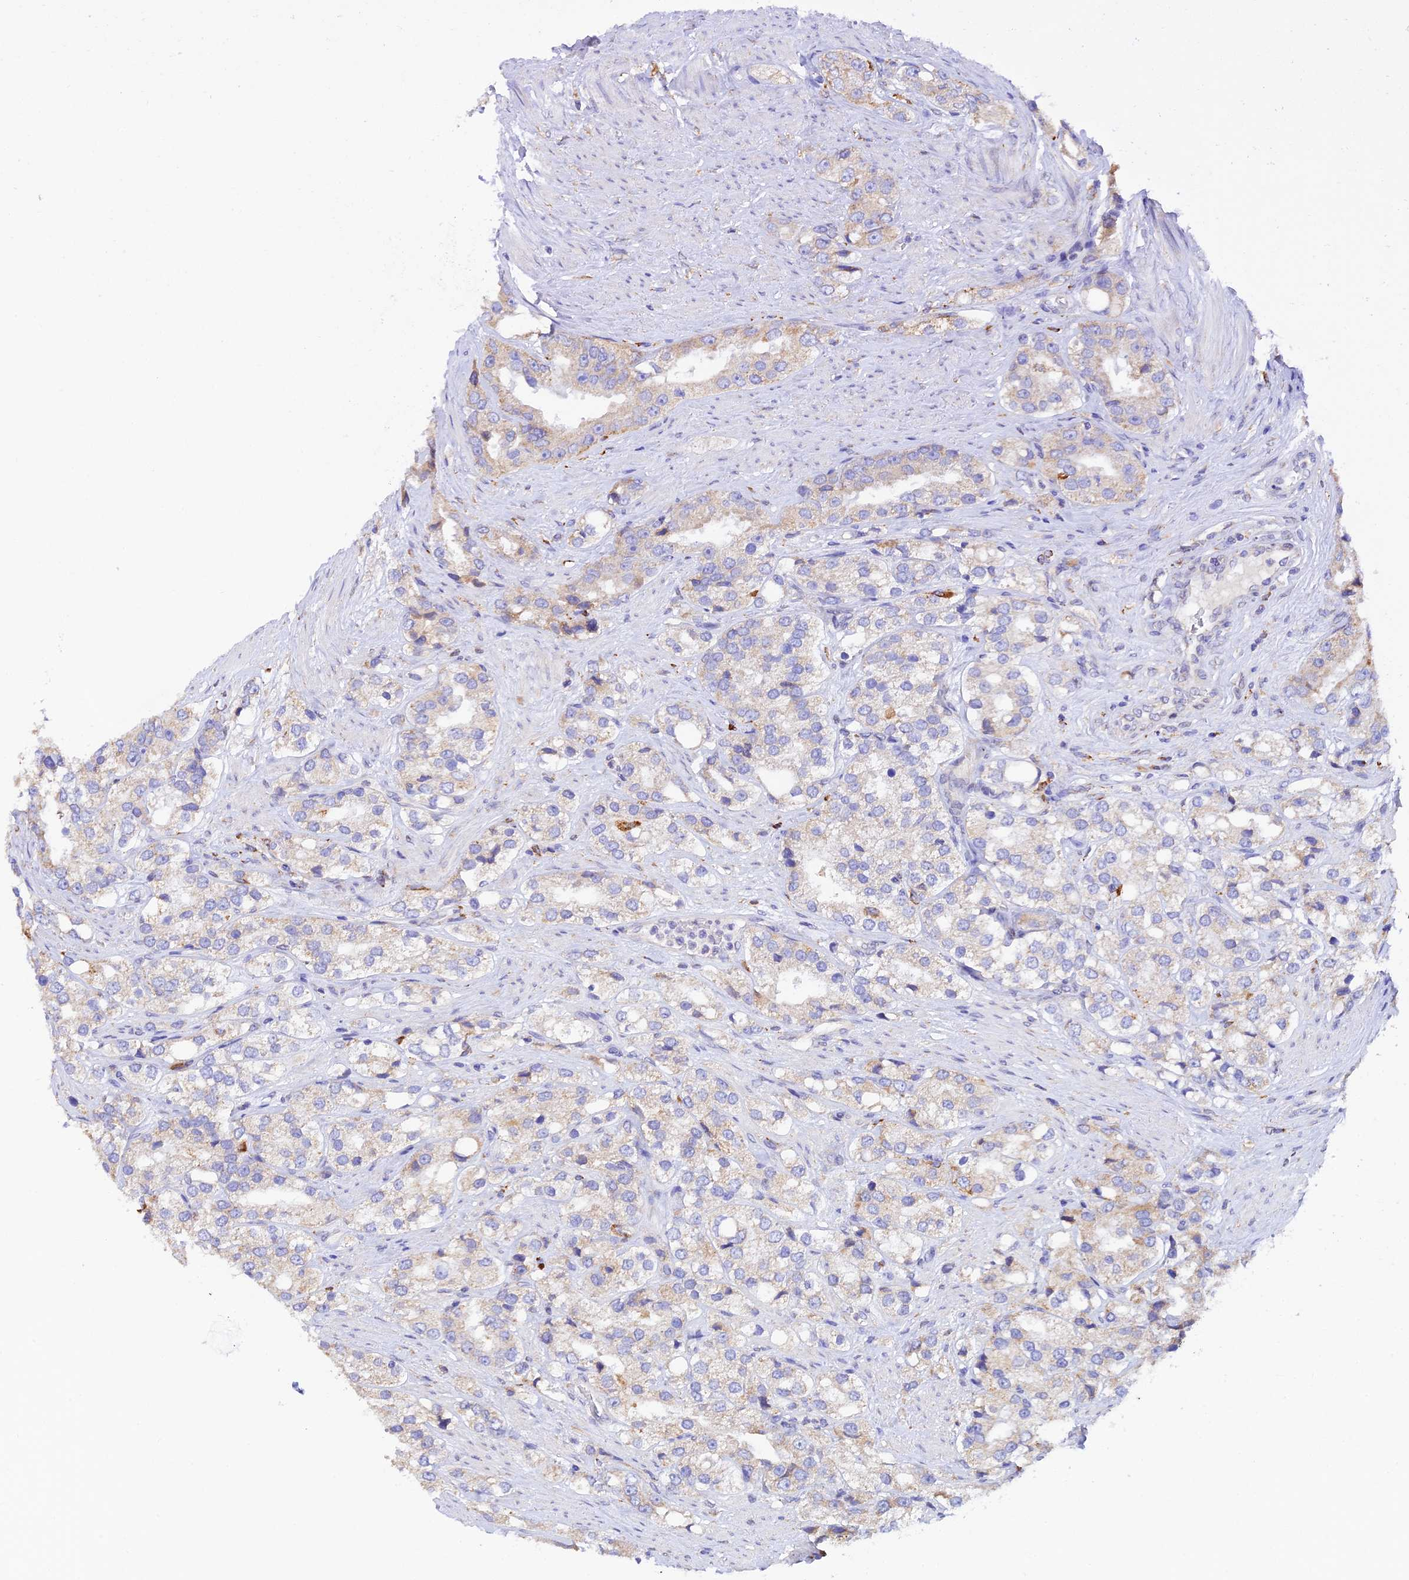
{"staining": {"intensity": "negative", "quantity": "none", "location": "none"}, "tissue": "prostate cancer", "cell_type": "Tumor cells", "image_type": "cancer", "snomed": [{"axis": "morphology", "description": "Adenocarcinoma, NOS"}, {"axis": "topography", "description": "Prostate"}], "caption": "Image shows no protein staining in tumor cells of prostate cancer (adenocarcinoma) tissue.", "gene": "VKORC1", "patient": {"sex": "male", "age": 79}}